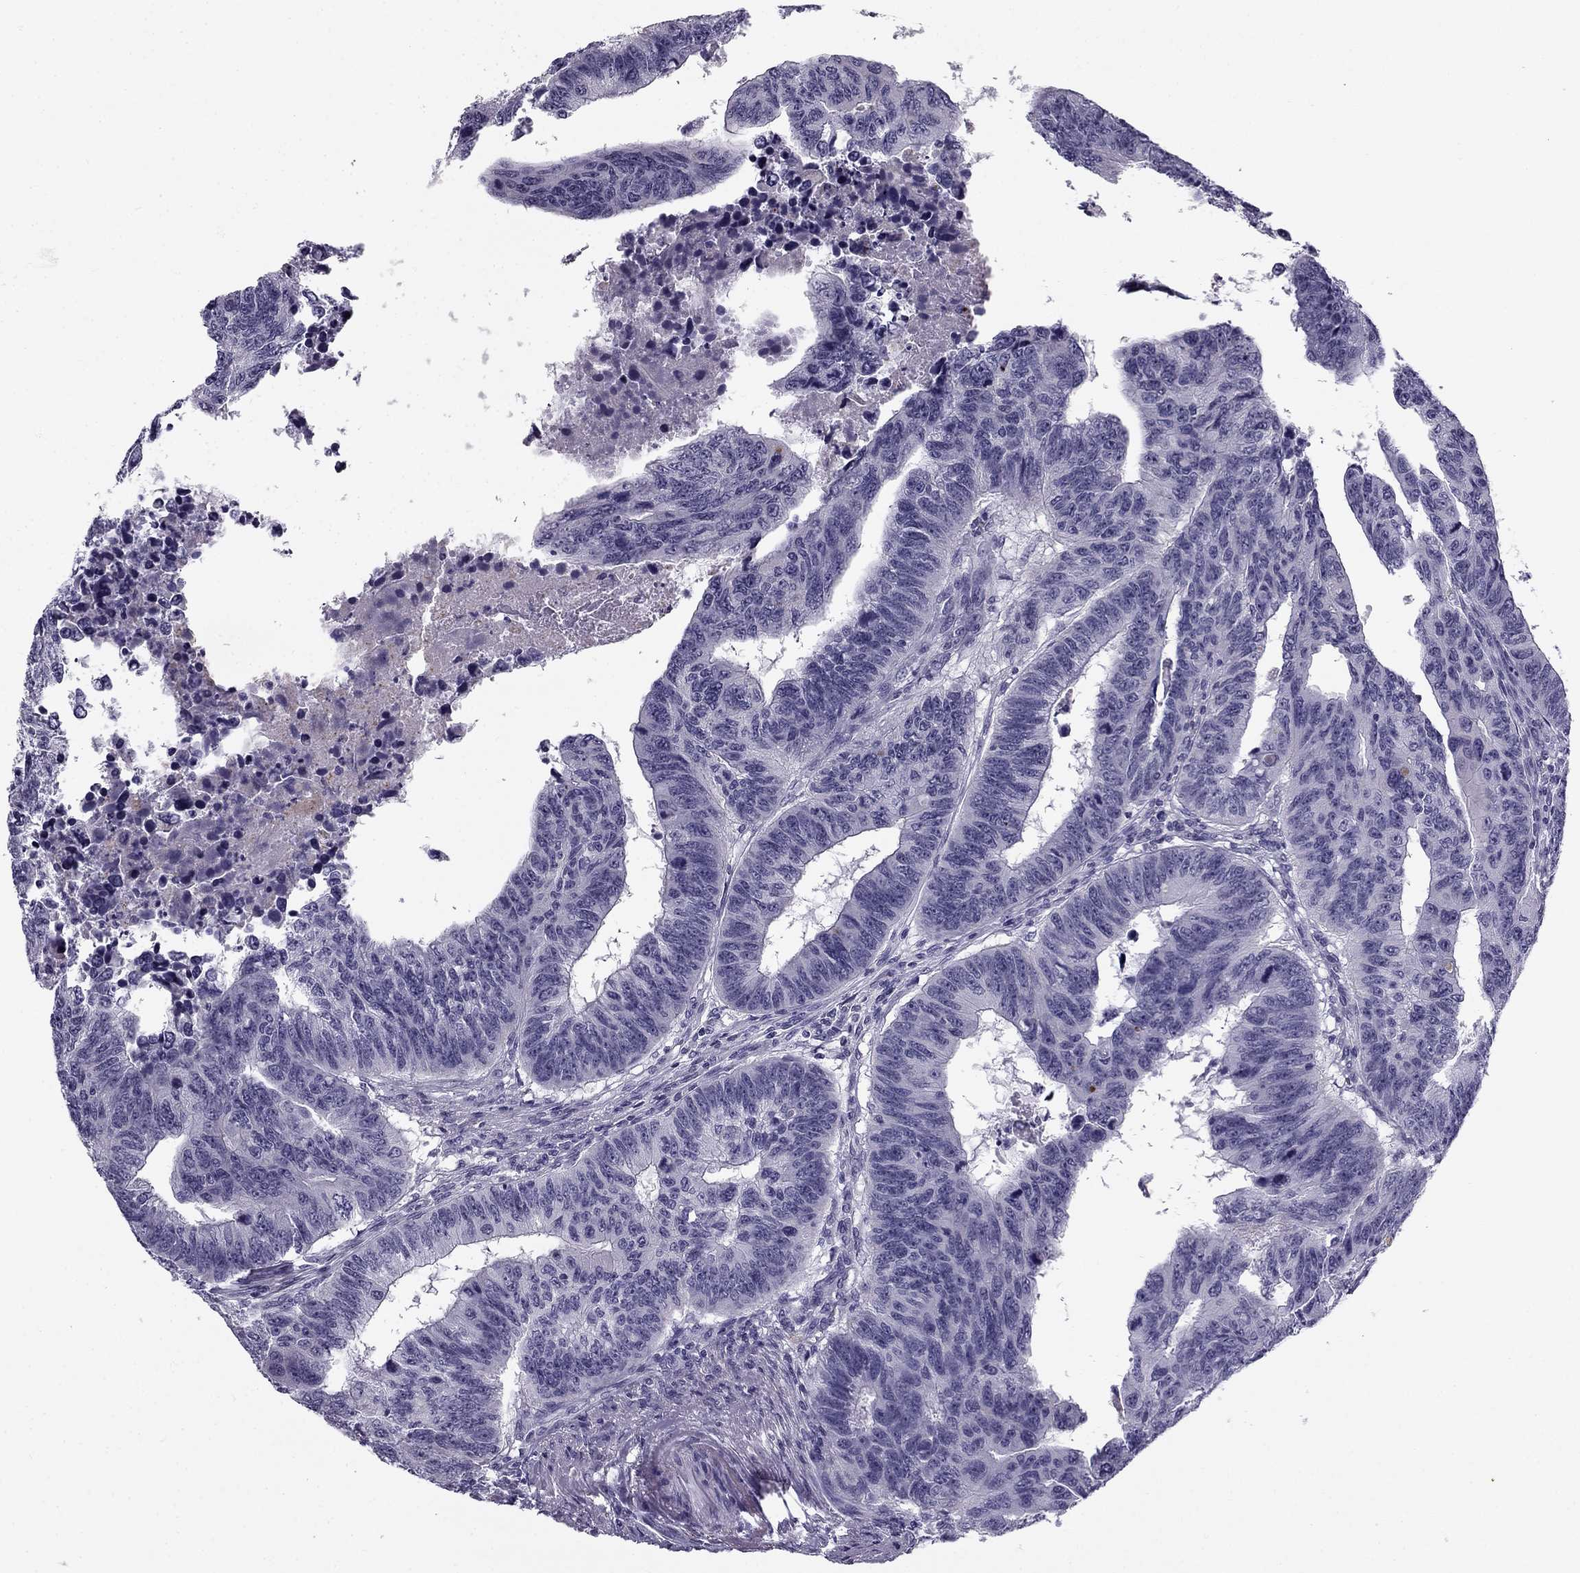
{"staining": {"intensity": "negative", "quantity": "none", "location": "none"}, "tissue": "colorectal cancer", "cell_type": "Tumor cells", "image_type": "cancer", "snomed": [{"axis": "morphology", "description": "Adenocarcinoma, NOS"}, {"axis": "topography", "description": "Rectum"}], "caption": "A histopathology image of colorectal adenocarcinoma stained for a protein demonstrates no brown staining in tumor cells. (DAB IHC with hematoxylin counter stain).", "gene": "MC5R", "patient": {"sex": "female", "age": 85}}